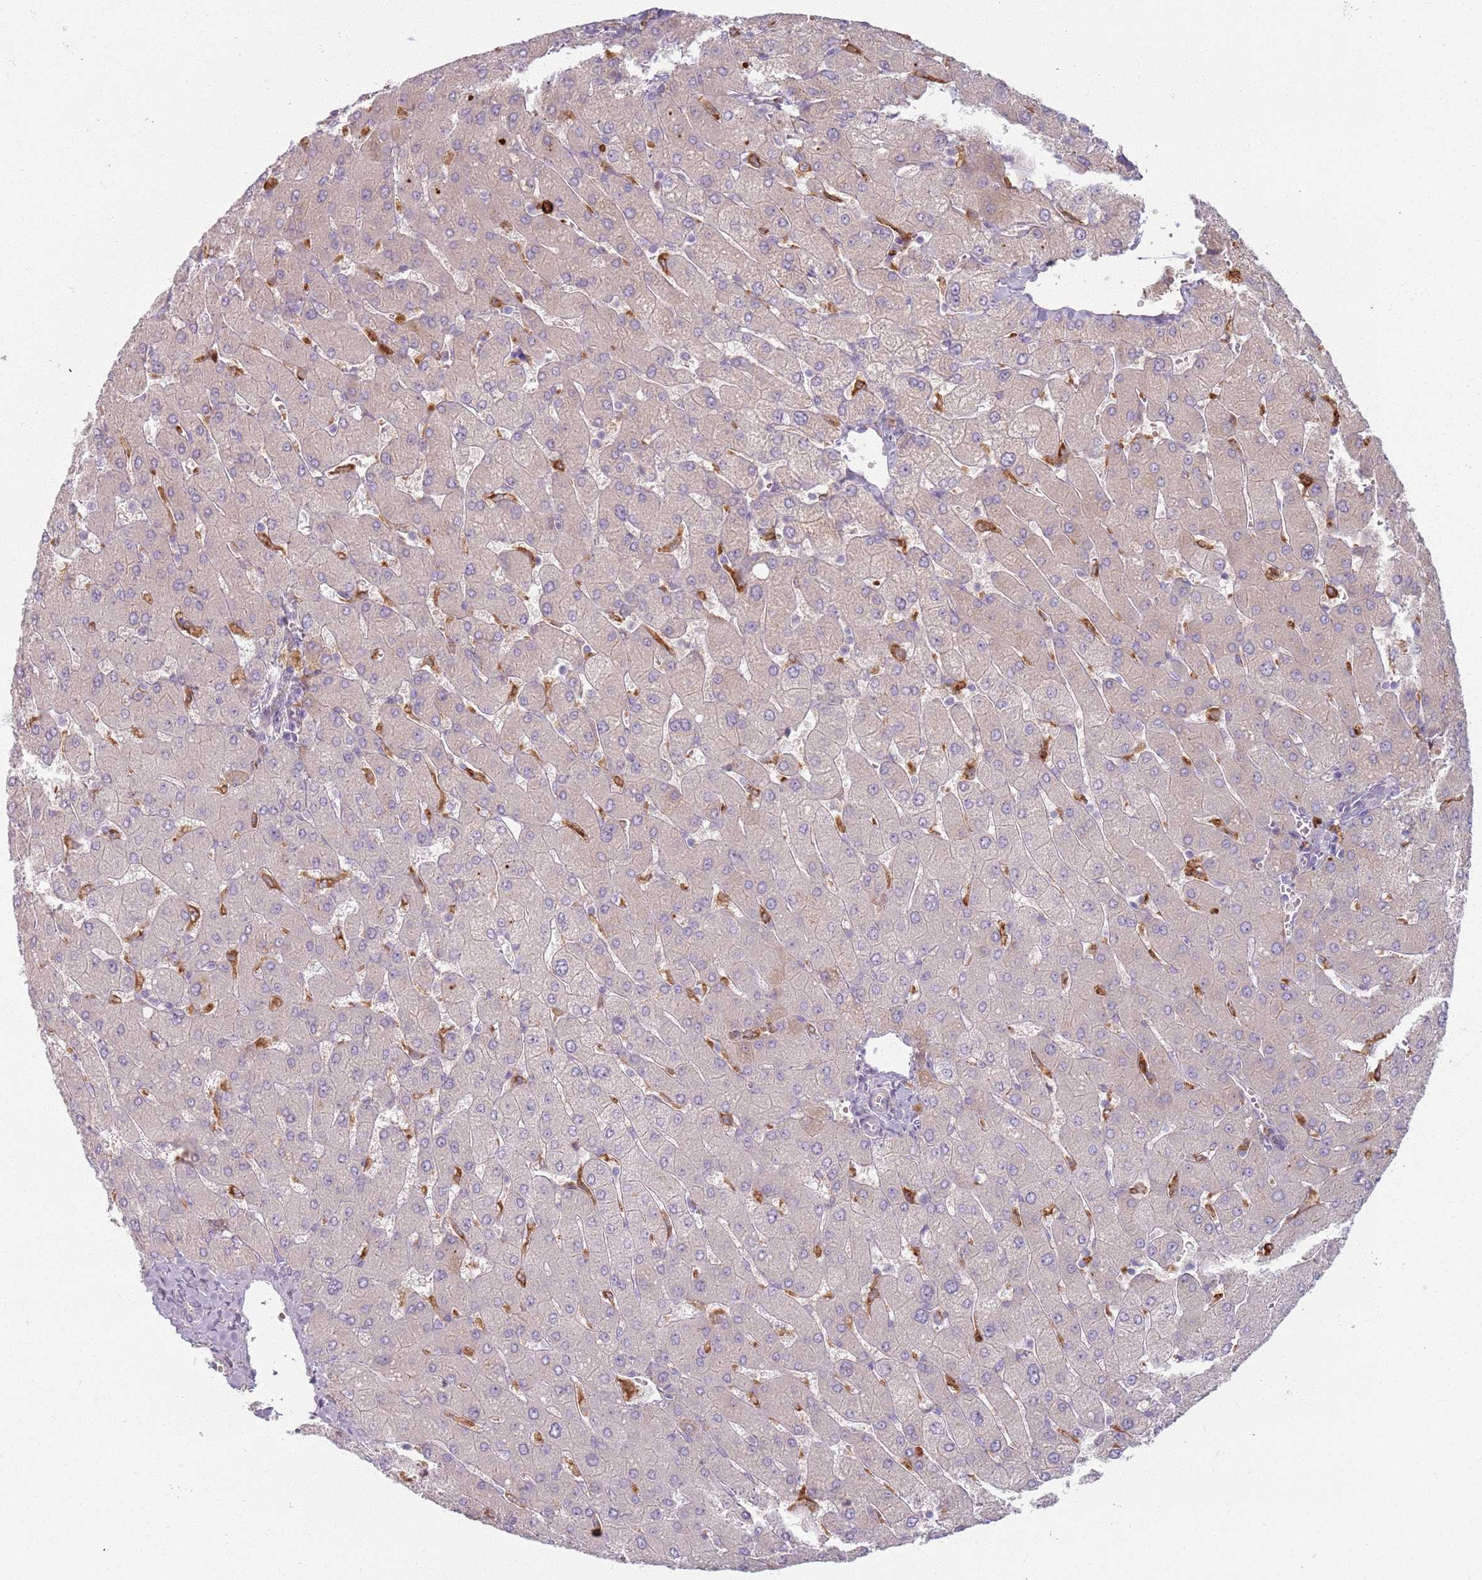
{"staining": {"intensity": "negative", "quantity": "none", "location": "none"}, "tissue": "liver", "cell_type": "Cholangiocytes", "image_type": "normal", "snomed": [{"axis": "morphology", "description": "Normal tissue, NOS"}, {"axis": "topography", "description": "Liver"}], "caption": "Immunohistochemistry photomicrograph of normal liver: human liver stained with DAB displays no significant protein staining in cholangiocytes. (DAB immunohistochemistry visualized using brightfield microscopy, high magnification).", "gene": "COLGALT1", "patient": {"sex": "male", "age": 55}}